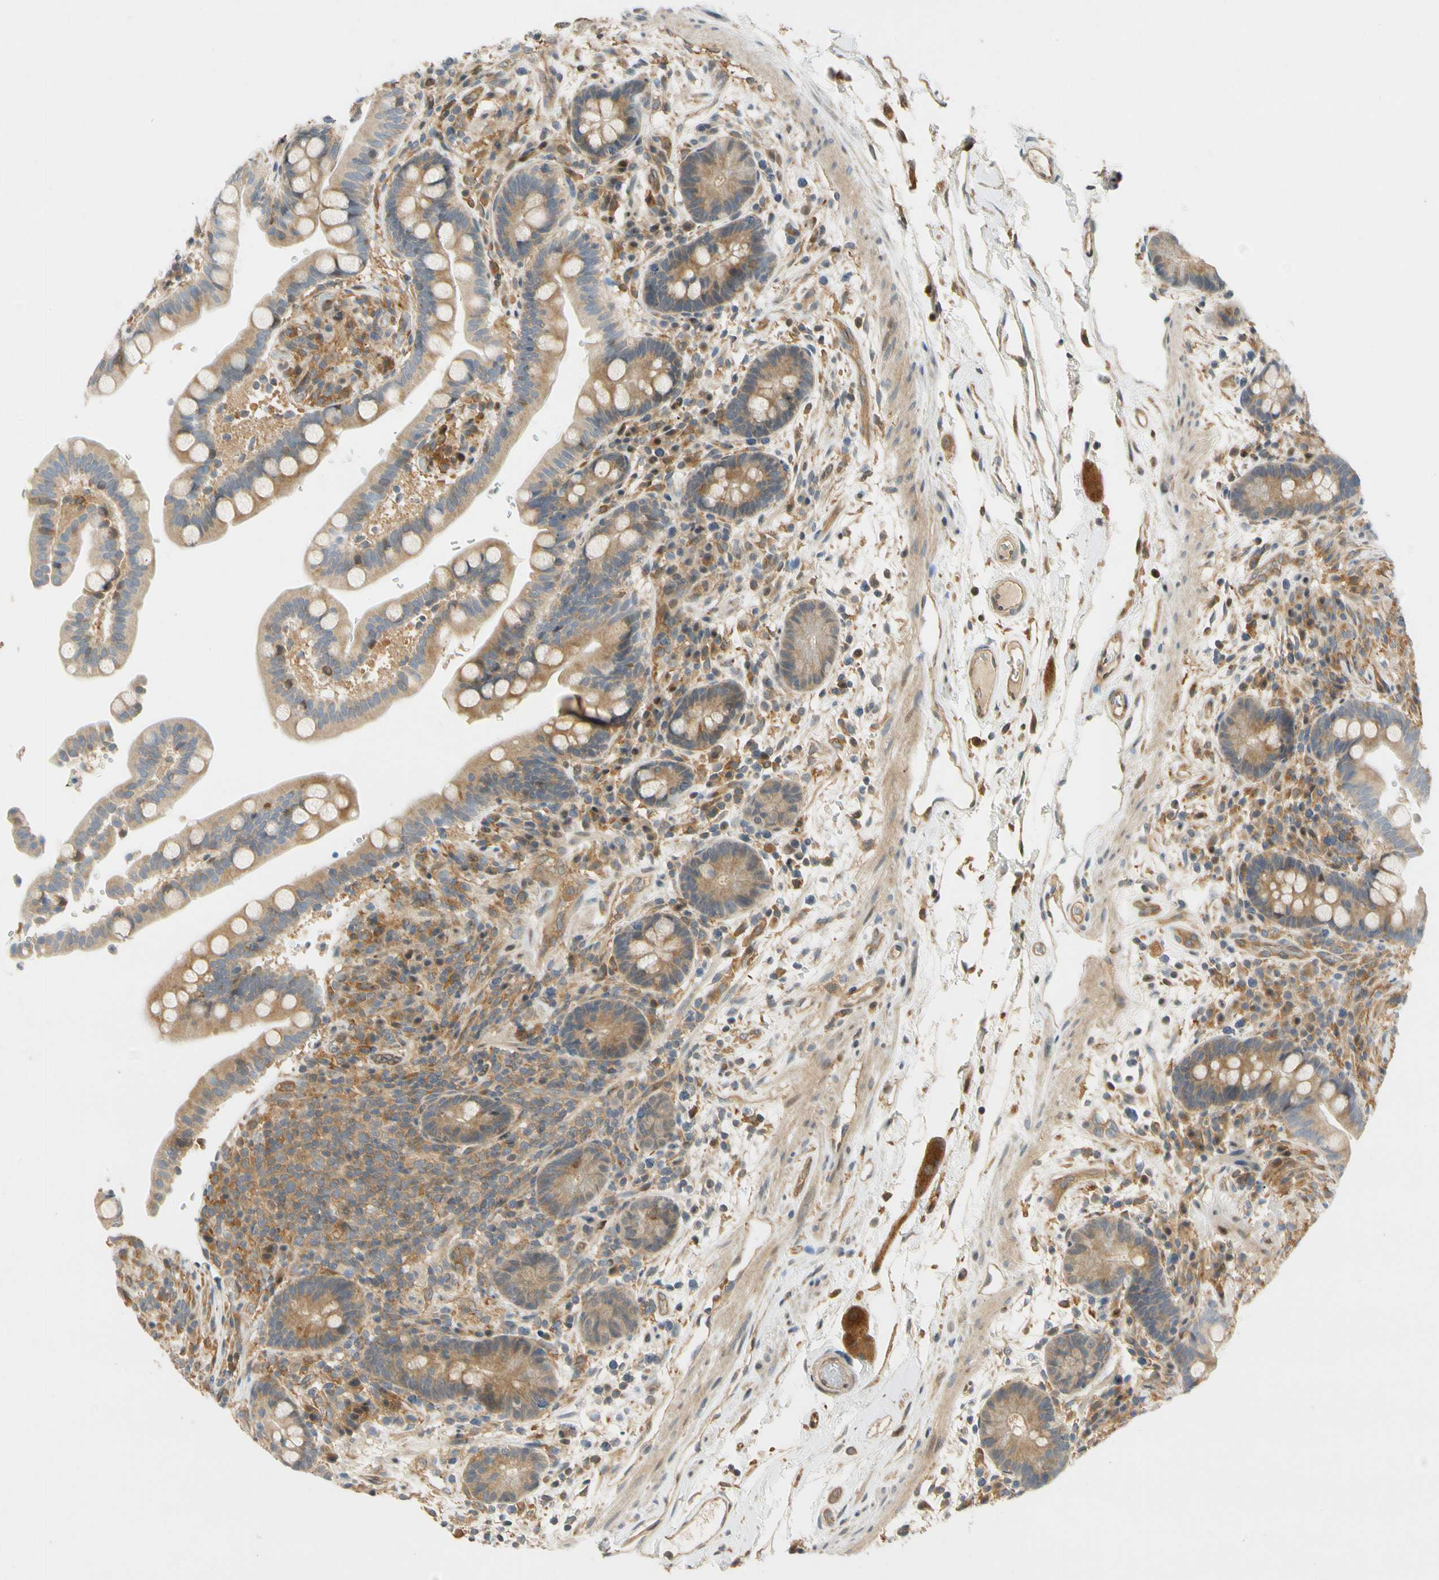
{"staining": {"intensity": "weak", "quantity": "25%-75%", "location": "cytoplasmic/membranous"}, "tissue": "colon", "cell_type": "Endothelial cells", "image_type": "normal", "snomed": [{"axis": "morphology", "description": "Normal tissue, NOS"}, {"axis": "topography", "description": "Colon"}], "caption": "An image of human colon stained for a protein shows weak cytoplasmic/membranous brown staining in endothelial cells.", "gene": "GATD1", "patient": {"sex": "male", "age": 73}}